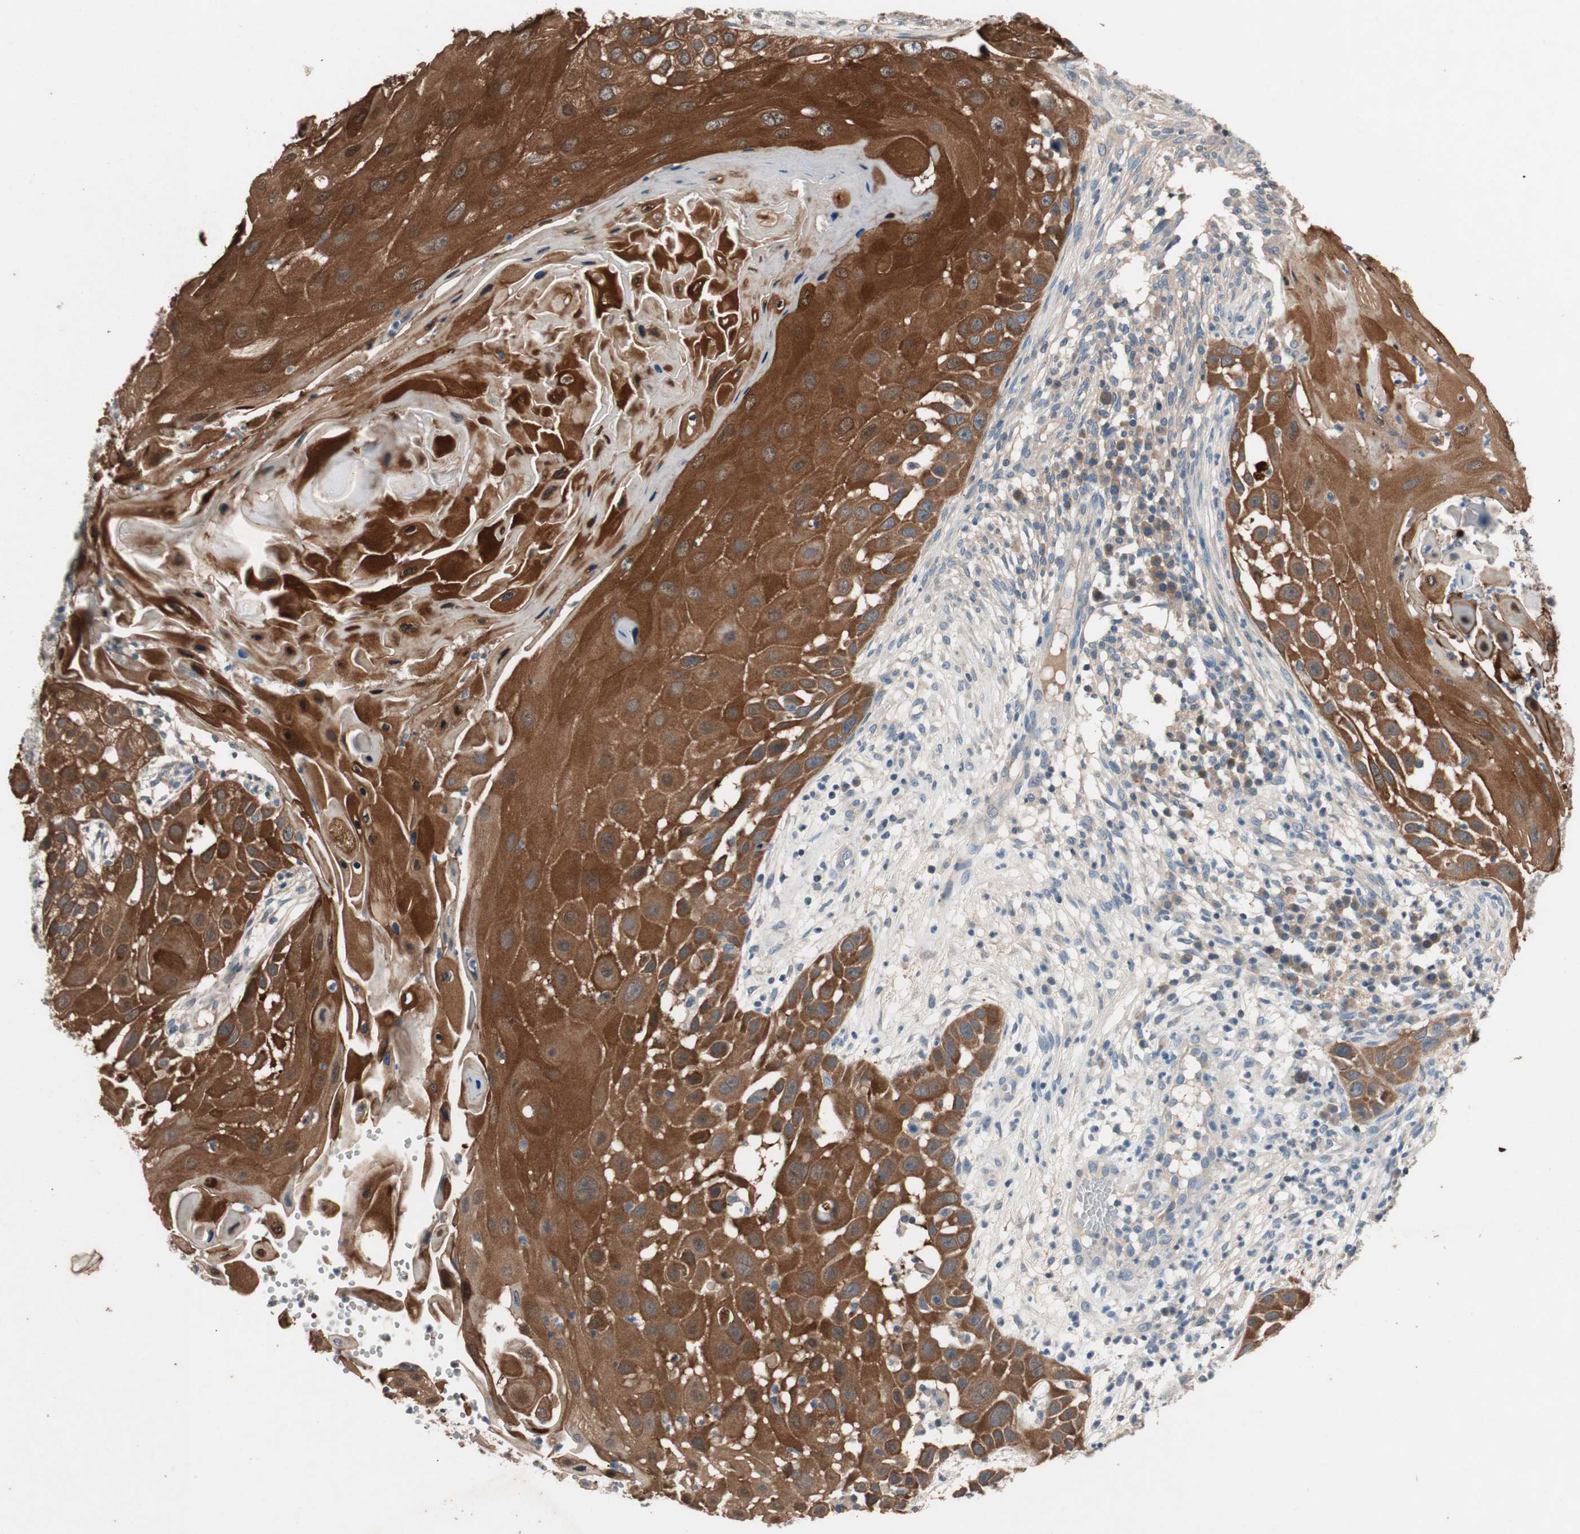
{"staining": {"intensity": "strong", "quantity": ">75%", "location": "cytoplasmic/membranous"}, "tissue": "skin cancer", "cell_type": "Tumor cells", "image_type": "cancer", "snomed": [{"axis": "morphology", "description": "Squamous cell carcinoma, NOS"}, {"axis": "topography", "description": "Skin"}], "caption": "Brown immunohistochemical staining in skin squamous cell carcinoma exhibits strong cytoplasmic/membranous expression in about >75% of tumor cells.", "gene": "SERPINB5", "patient": {"sex": "female", "age": 44}}